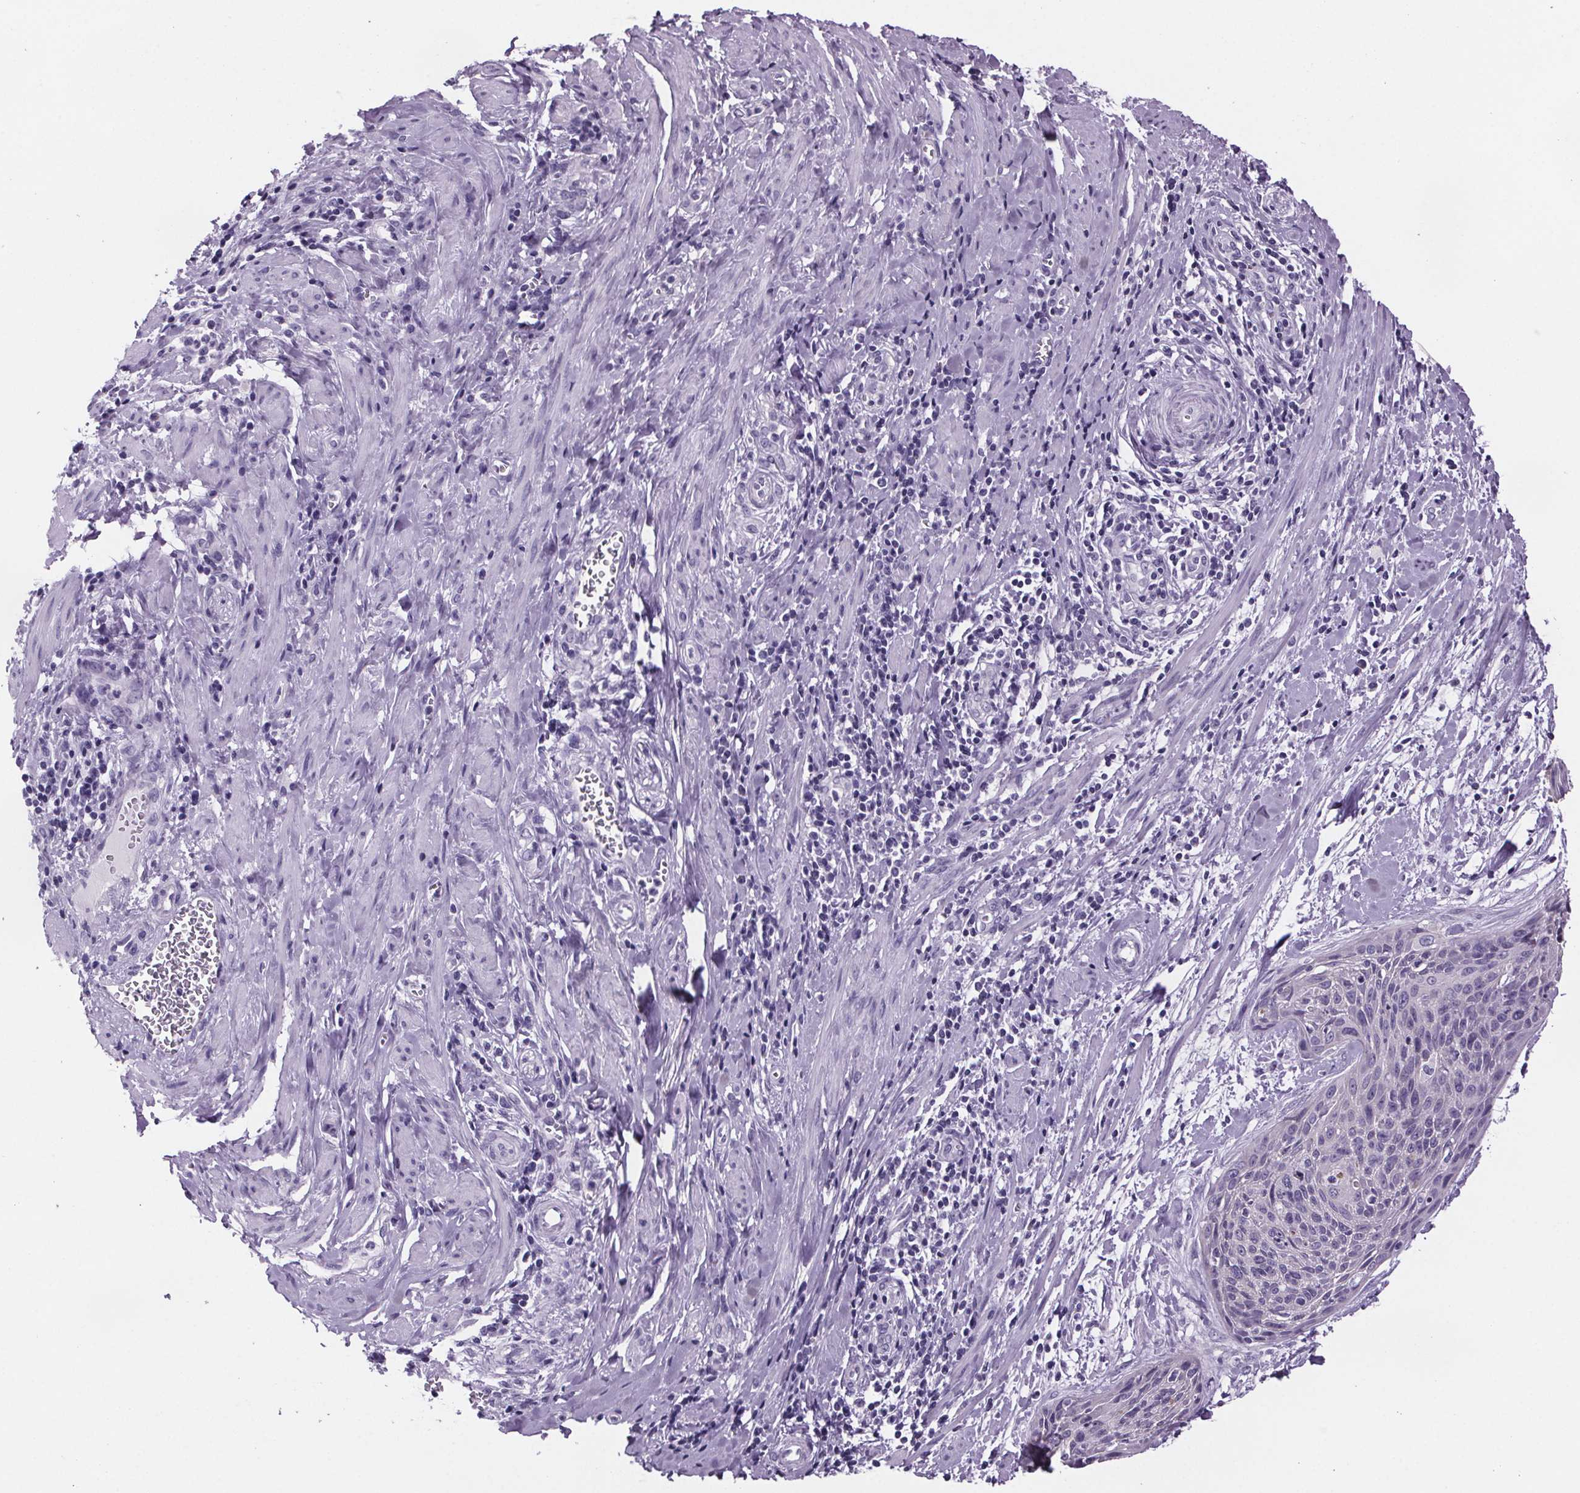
{"staining": {"intensity": "negative", "quantity": "none", "location": "none"}, "tissue": "cervical cancer", "cell_type": "Tumor cells", "image_type": "cancer", "snomed": [{"axis": "morphology", "description": "Squamous cell carcinoma, NOS"}, {"axis": "topography", "description": "Cervix"}], "caption": "Cervical cancer (squamous cell carcinoma) stained for a protein using immunohistochemistry demonstrates no staining tumor cells.", "gene": "CUBN", "patient": {"sex": "female", "age": 55}}